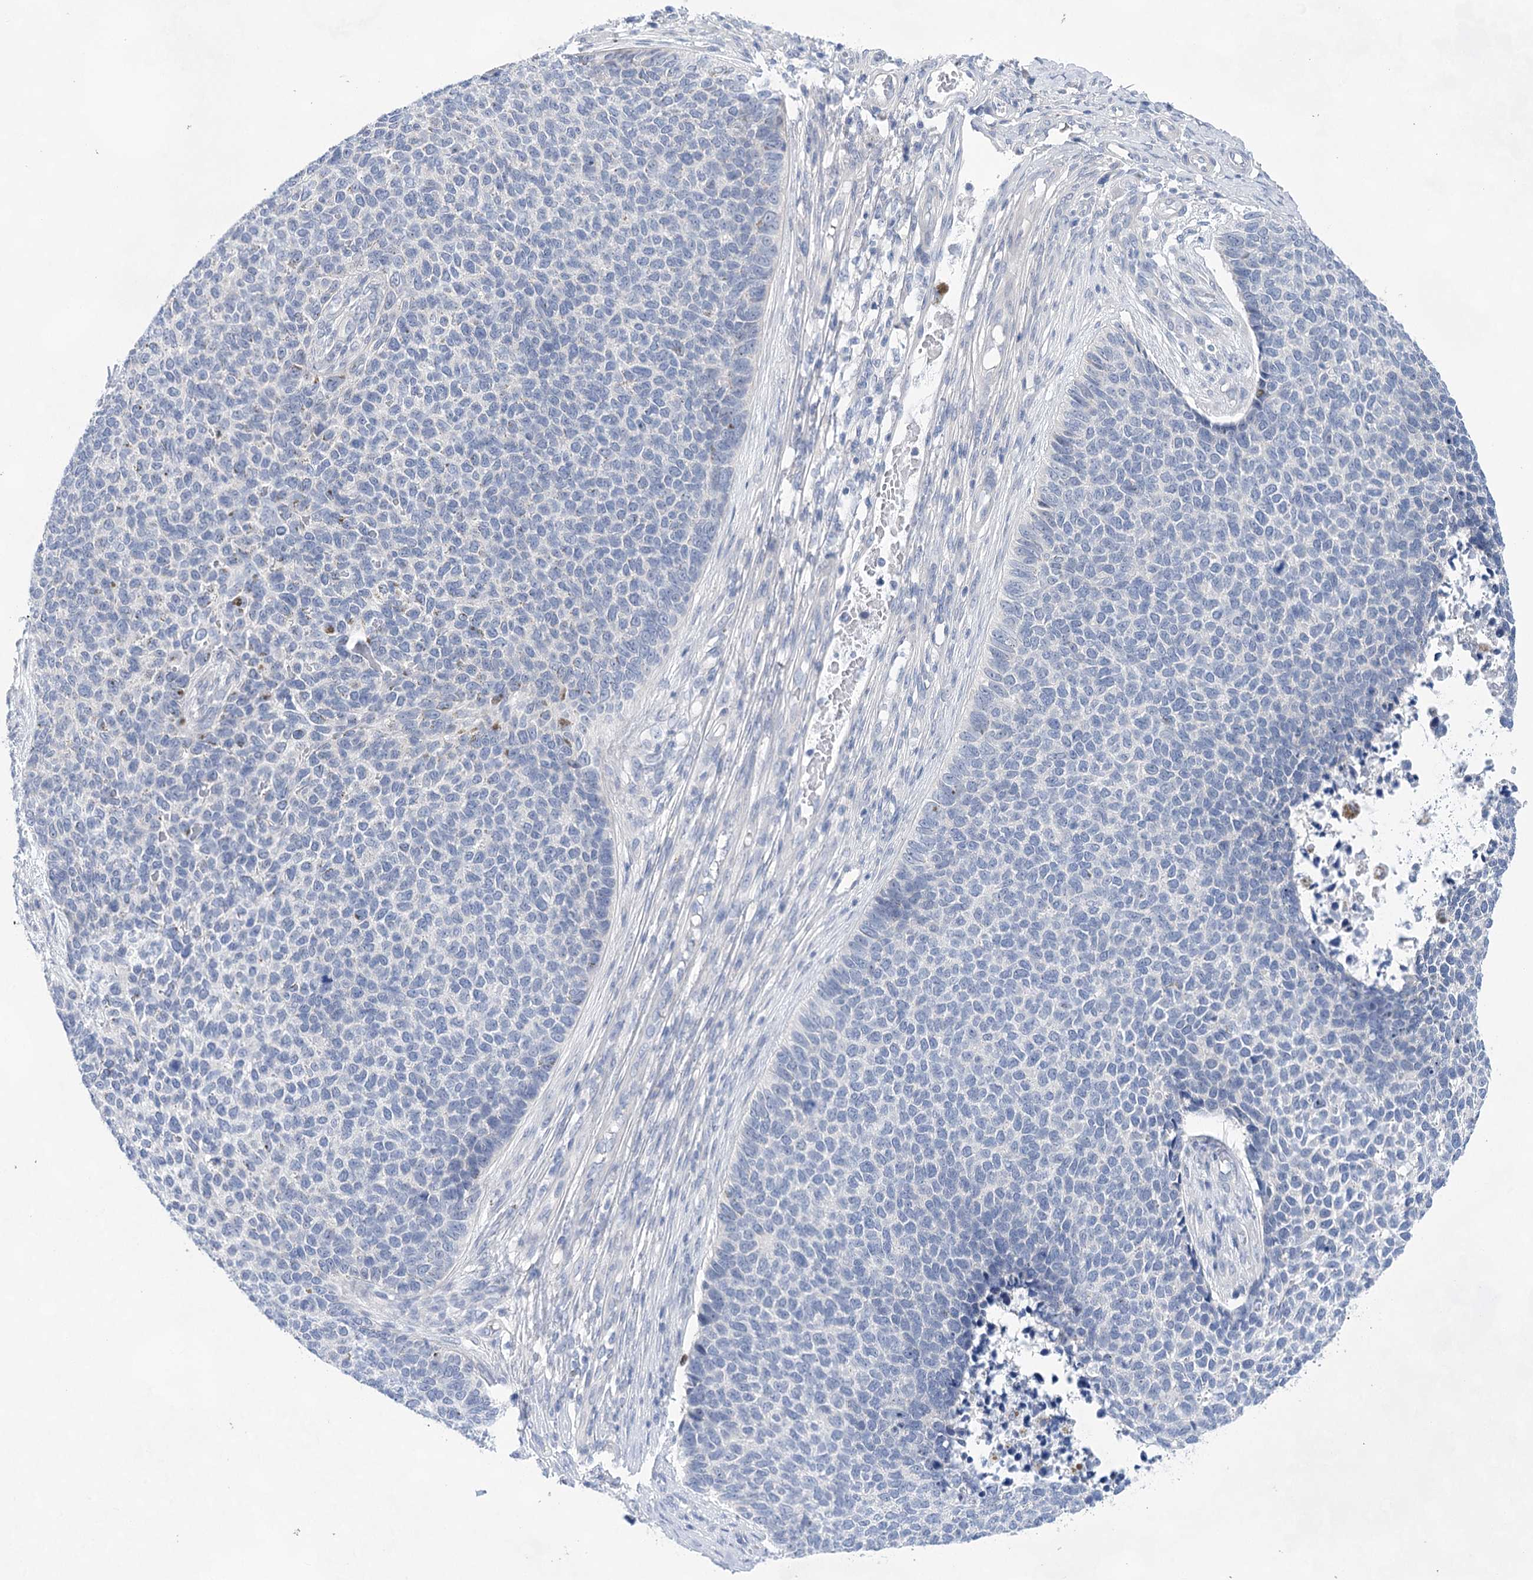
{"staining": {"intensity": "negative", "quantity": "none", "location": "none"}, "tissue": "skin cancer", "cell_type": "Tumor cells", "image_type": "cancer", "snomed": [{"axis": "morphology", "description": "Basal cell carcinoma"}, {"axis": "topography", "description": "Skin"}], "caption": "A high-resolution histopathology image shows IHC staining of skin basal cell carcinoma, which displays no significant expression in tumor cells.", "gene": "LALBA", "patient": {"sex": "female", "age": 84}}